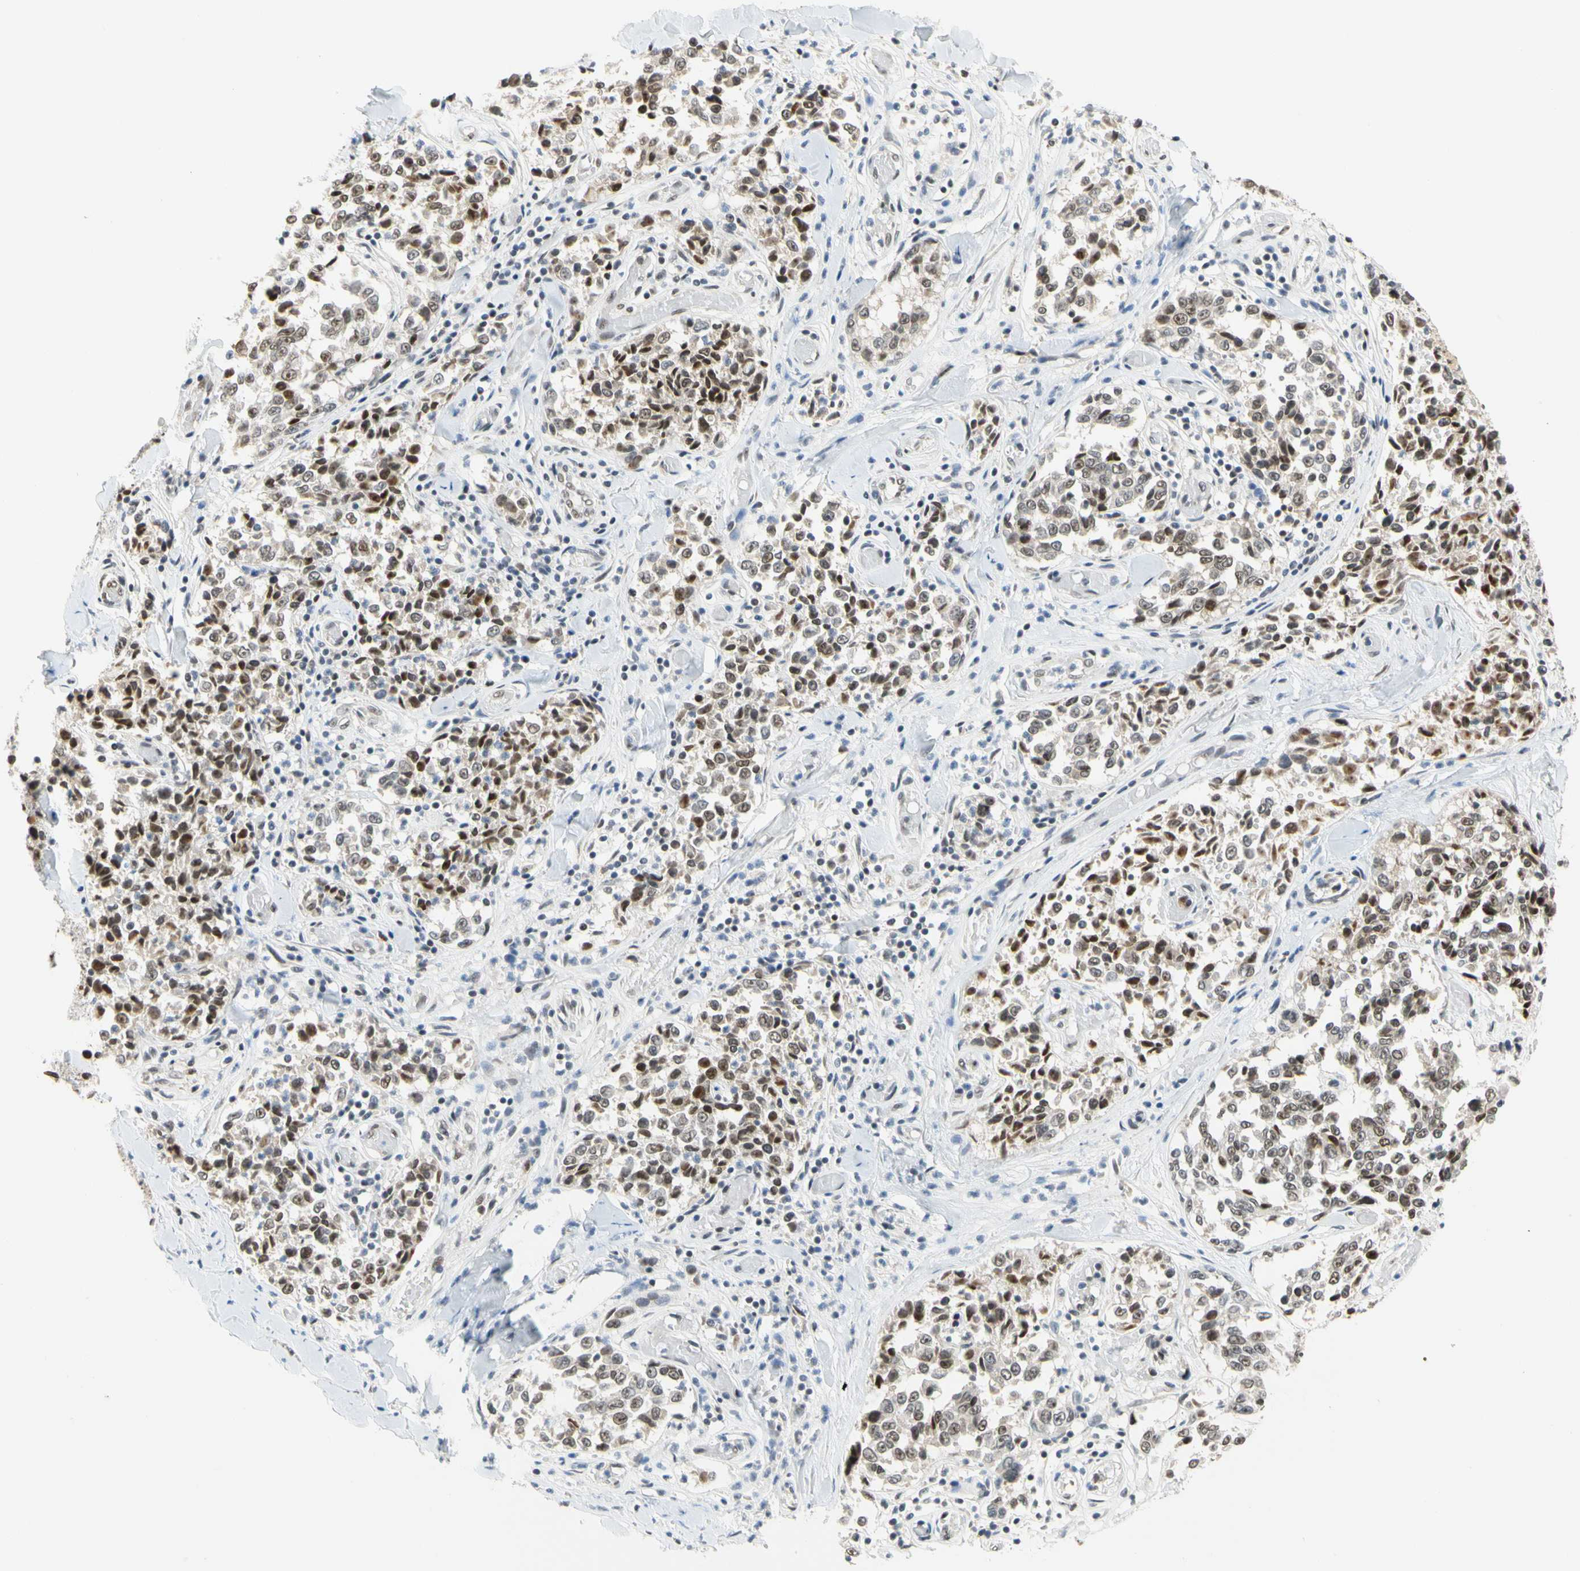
{"staining": {"intensity": "moderate", "quantity": ">75%", "location": "nuclear"}, "tissue": "melanoma", "cell_type": "Tumor cells", "image_type": "cancer", "snomed": [{"axis": "morphology", "description": "Malignant melanoma, NOS"}, {"axis": "topography", "description": "Skin"}], "caption": "Malignant melanoma was stained to show a protein in brown. There is medium levels of moderate nuclear positivity in about >75% of tumor cells.", "gene": "ZSCAN16", "patient": {"sex": "female", "age": 64}}